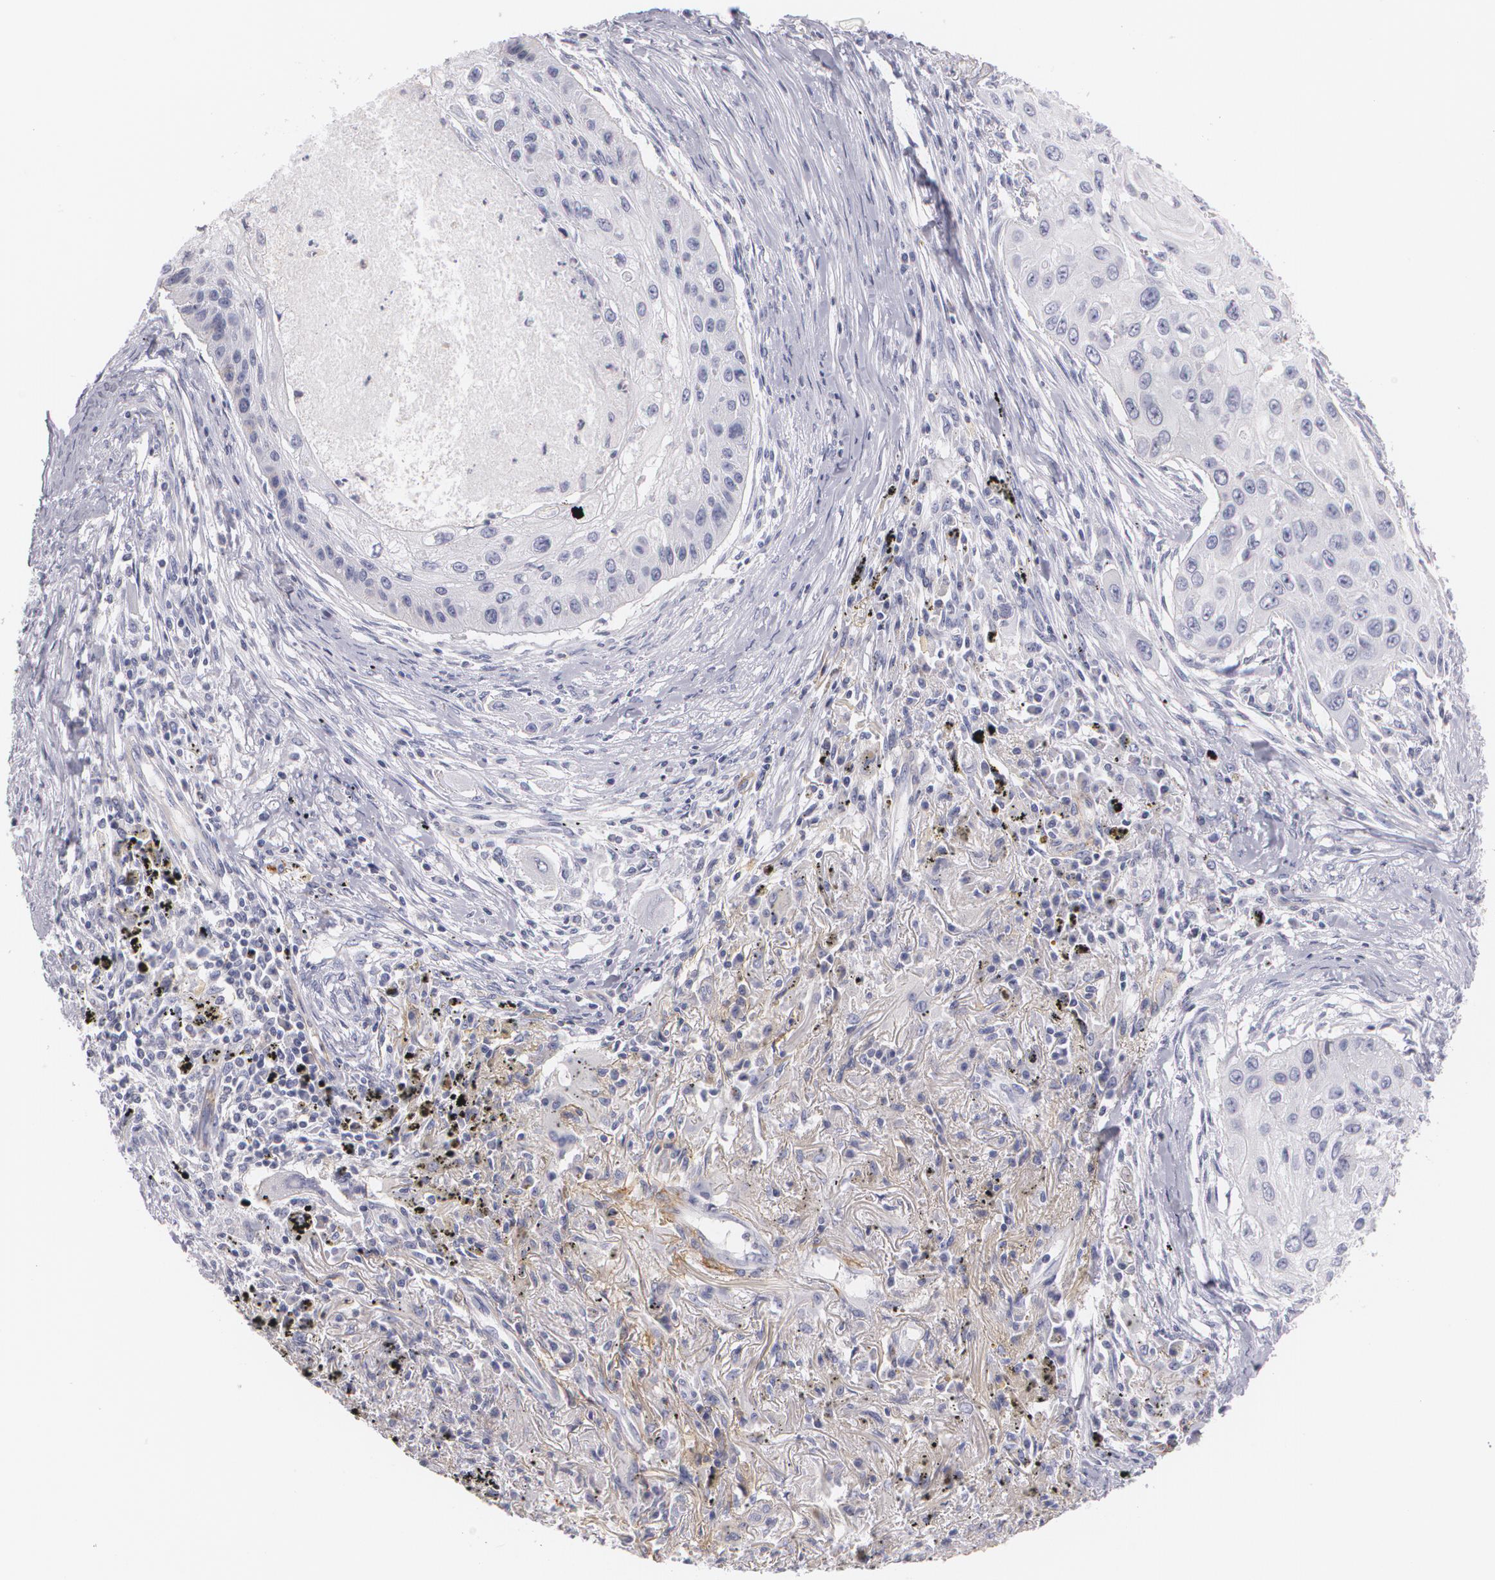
{"staining": {"intensity": "negative", "quantity": "none", "location": "none"}, "tissue": "lung cancer", "cell_type": "Tumor cells", "image_type": "cancer", "snomed": [{"axis": "morphology", "description": "Squamous cell carcinoma, NOS"}, {"axis": "topography", "description": "Lung"}], "caption": "Tumor cells are negative for brown protein staining in lung squamous cell carcinoma.", "gene": "NGFR", "patient": {"sex": "male", "age": 71}}